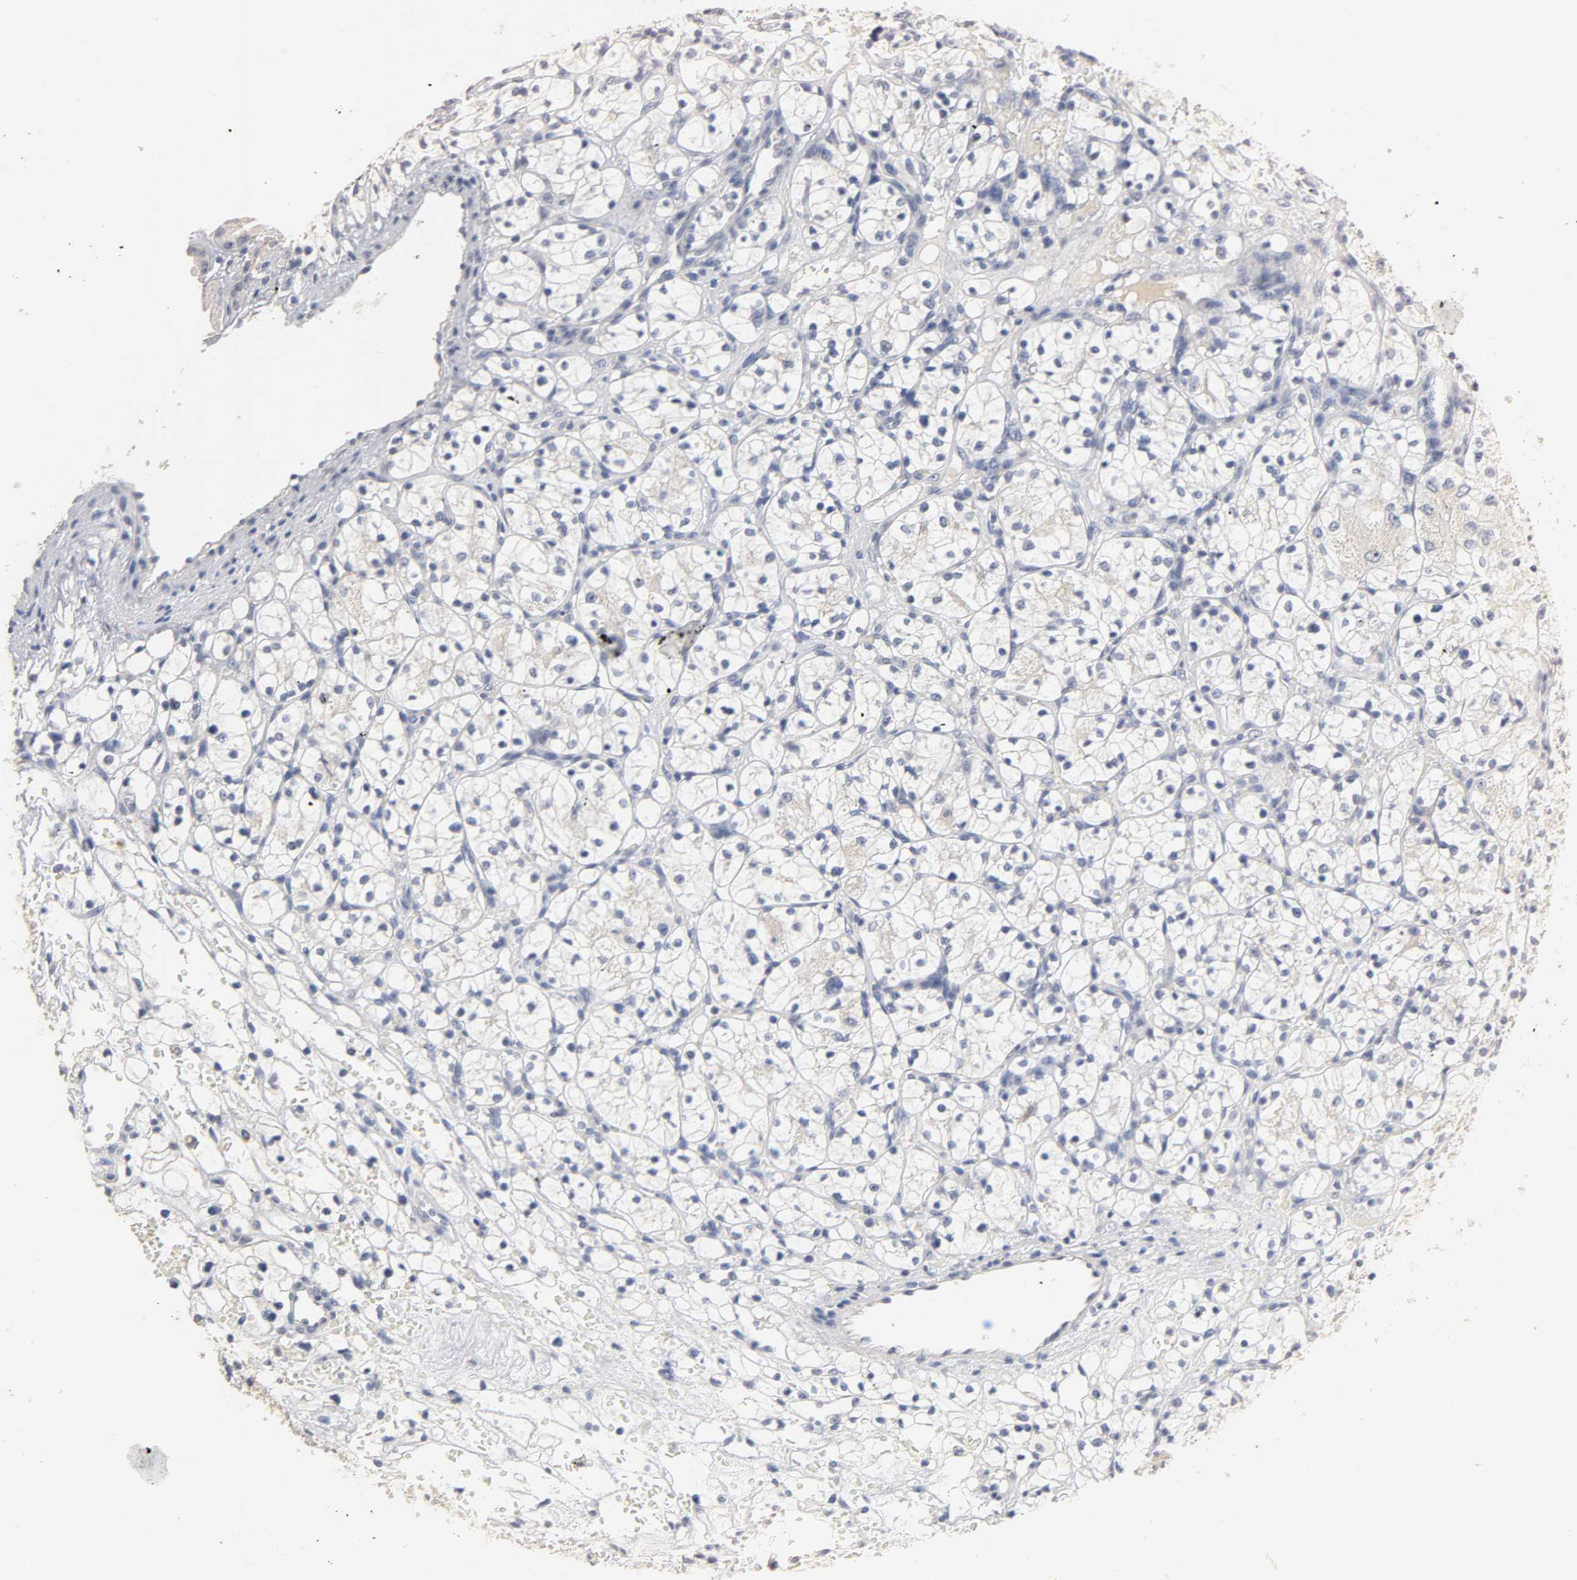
{"staining": {"intensity": "negative", "quantity": "none", "location": "none"}, "tissue": "renal cancer", "cell_type": "Tumor cells", "image_type": "cancer", "snomed": [{"axis": "morphology", "description": "Adenocarcinoma, NOS"}, {"axis": "topography", "description": "Kidney"}], "caption": "The micrograph reveals no staining of tumor cells in adenocarcinoma (renal).", "gene": "OVOL1", "patient": {"sex": "female", "age": 60}}